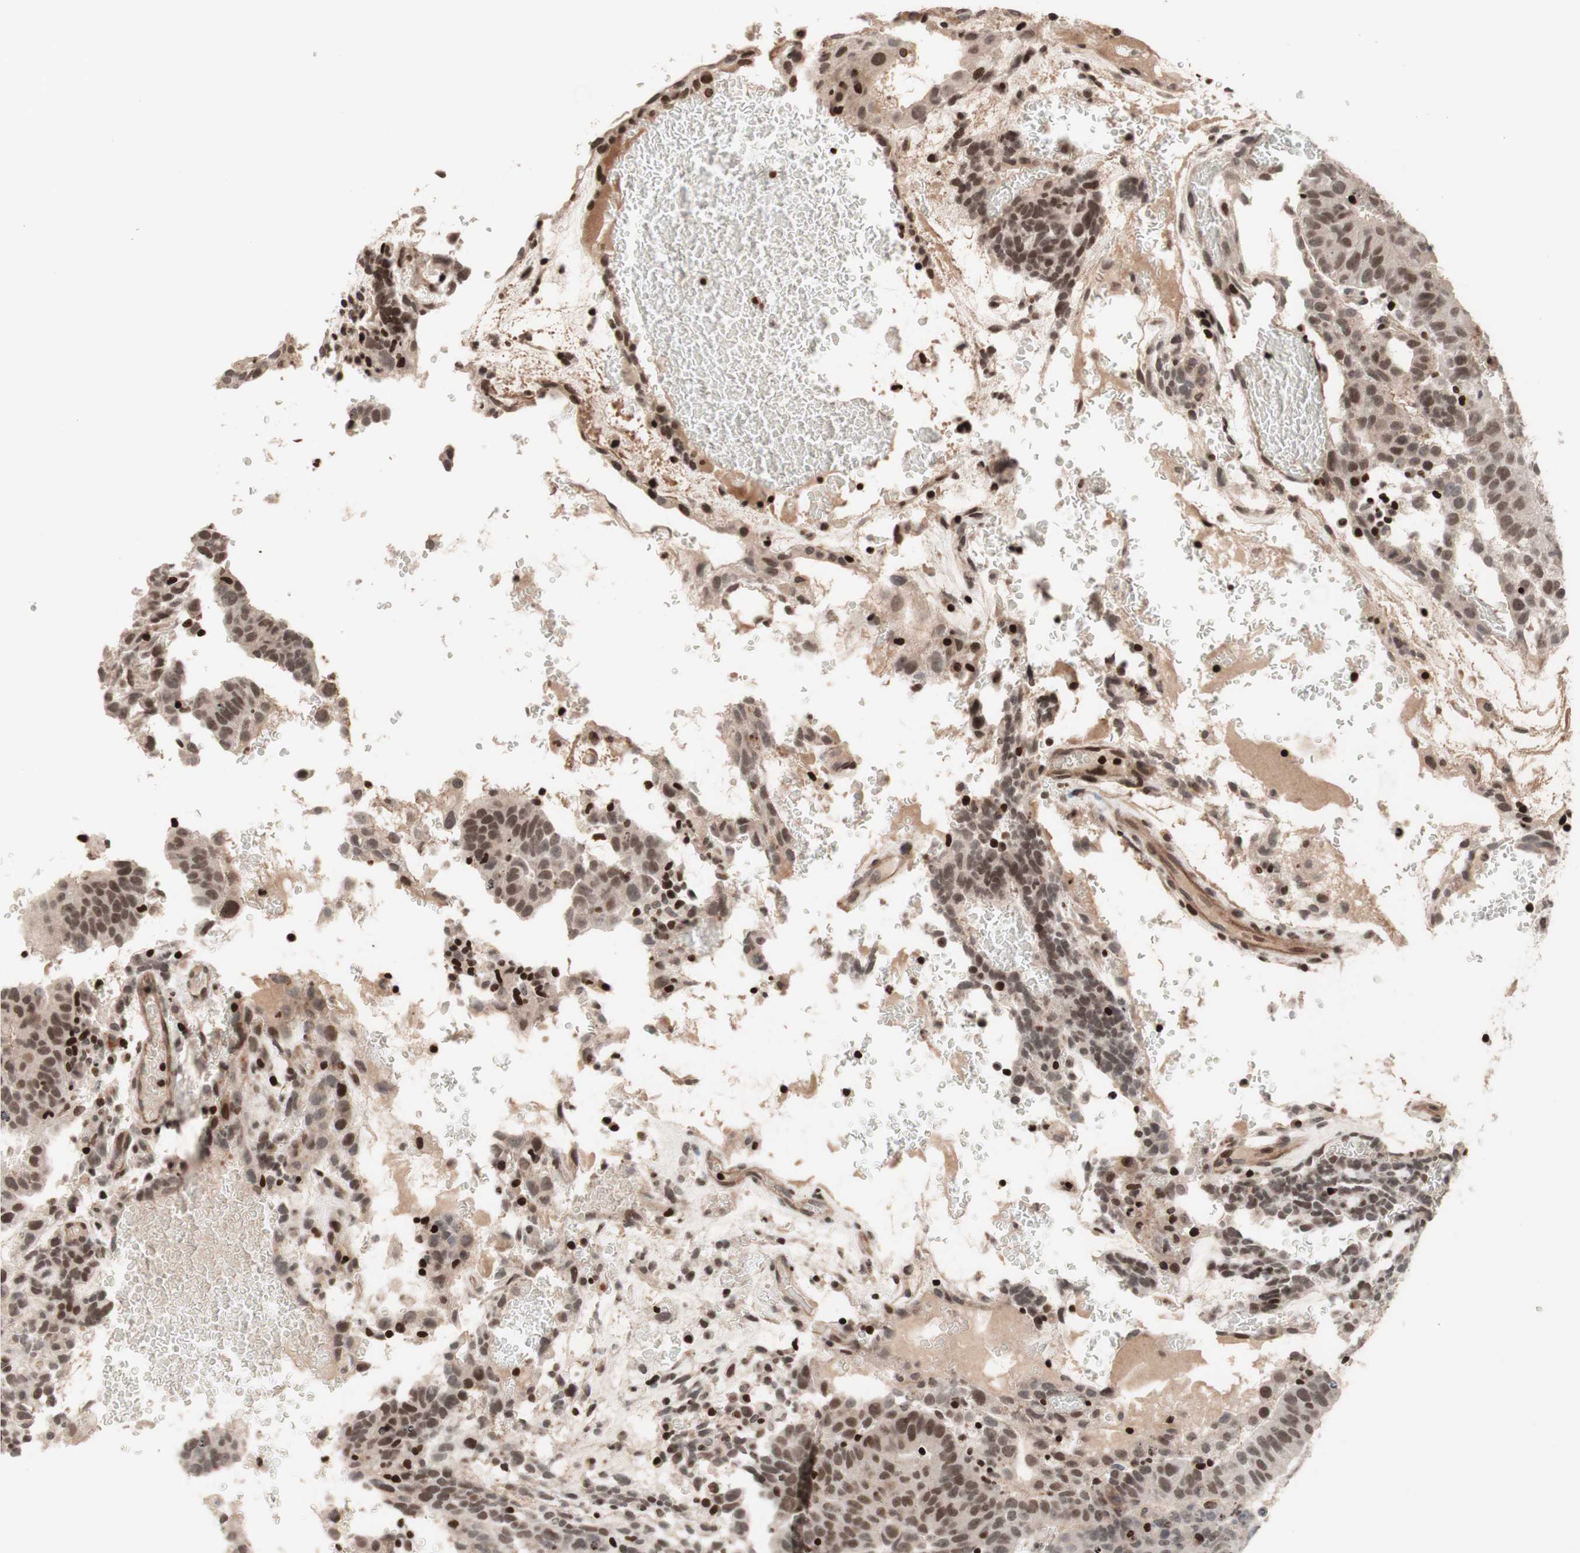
{"staining": {"intensity": "weak", "quantity": "<25%", "location": "cytoplasmic/membranous,nuclear"}, "tissue": "testis cancer", "cell_type": "Tumor cells", "image_type": "cancer", "snomed": [{"axis": "morphology", "description": "Seminoma, NOS"}, {"axis": "morphology", "description": "Carcinoma, Embryonal, NOS"}, {"axis": "topography", "description": "Testis"}], "caption": "Tumor cells show no significant expression in testis cancer (seminoma). (DAB immunohistochemistry with hematoxylin counter stain).", "gene": "POLA1", "patient": {"sex": "male", "age": 52}}